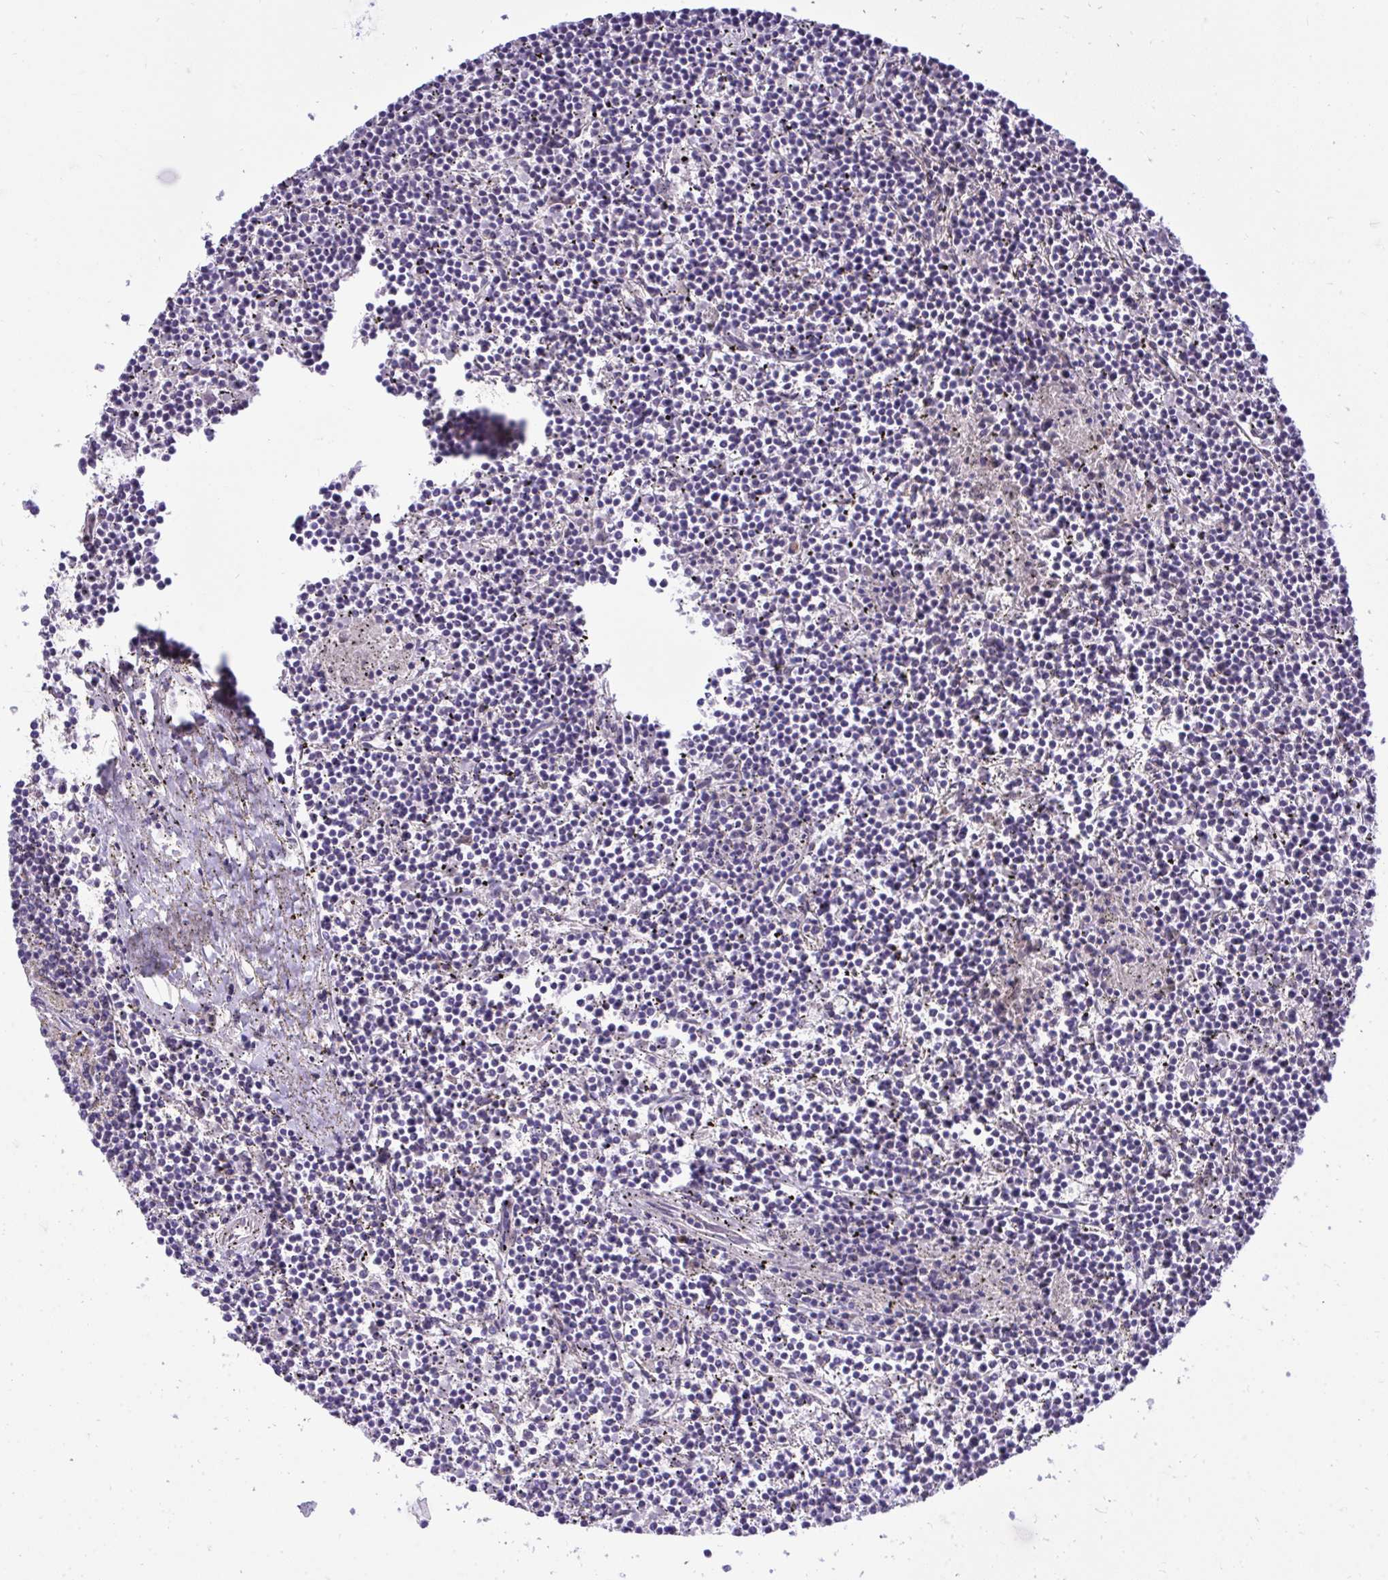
{"staining": {"intensity": "negative", "quantity": "none", "location": "none"}, "tissue": "lymphoma", "cell_type": "Tumor cells", "image_type": "cancer", "snomed": [{"axis": "morphology", "description": "Malignant lymphoma, non-Hodgkin's type, Low grade"}, {"axis": "topography", "description": "Spleen"}], "caption": "This image is of malignant lymphoma, non-Hodgkin's type (low-grade) stained with IHC to label a protein in brown with the nuclei are counter-stained blue. There is no positivity in tumor cells.", "gene": "HMBOX1", "patient": {"sex": "female", "age": 19}}